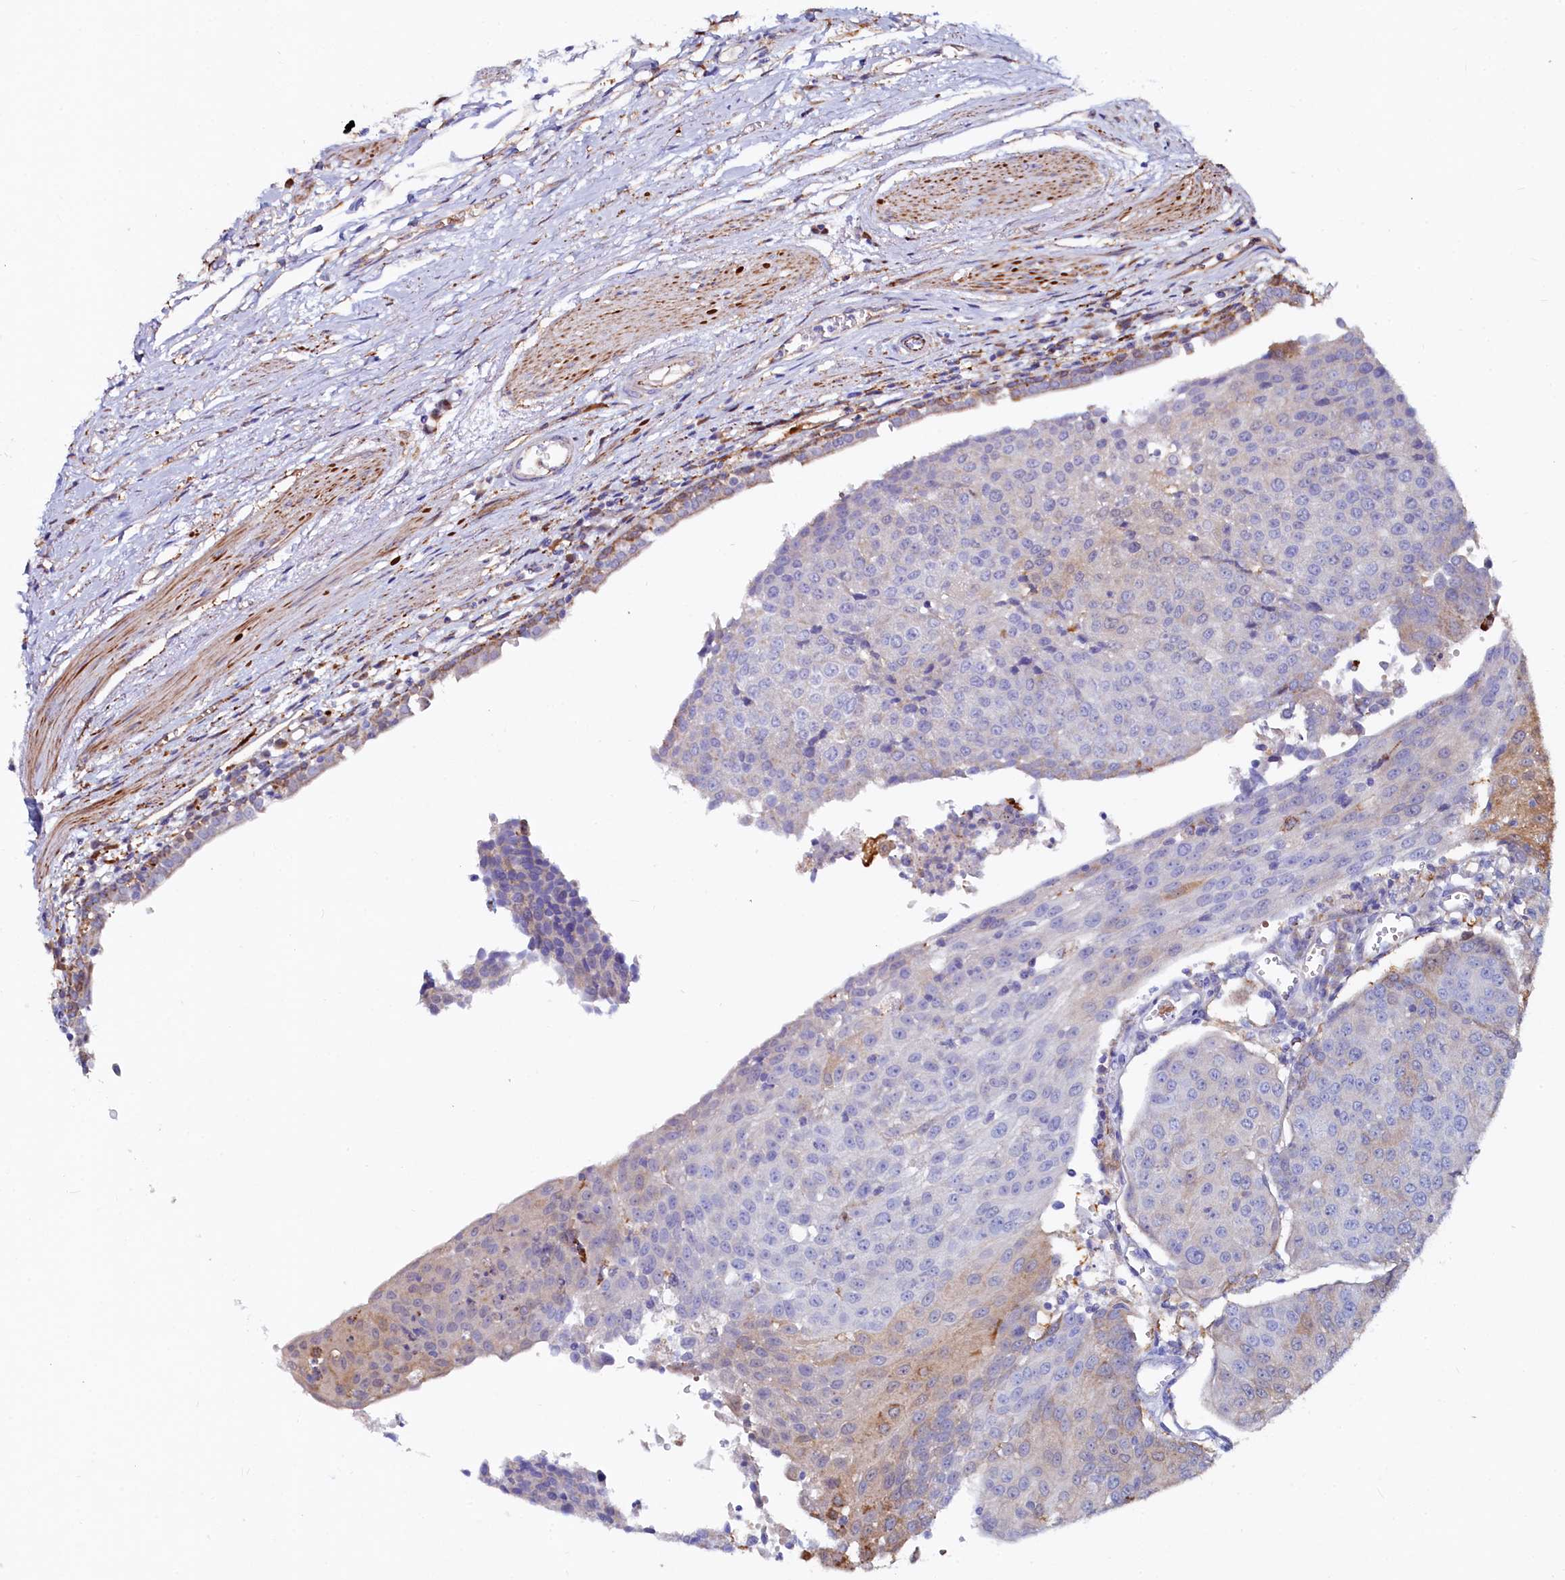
{"staining": {"intensity": "weak", "quantity": "<25%", "location": "cytoplasmic/membranous"}, "tissue": "urothelial cancer", "cell_type": "Tumor cells", "image_type": "cancer", "snomed": [{"axis": "morphology", "description": "Urothelial carcinoma, High grade"}, {"axis": "topography", "description": "Urinary bladder"}], "caption": "The immunohistochemistry (IHC) histopathology image has no significant staining in tumor cells of urothelial carcinoma (high-grade) tissue.", "gene": "ASTE1", "patient": {"sex": "female", "age": 85}}